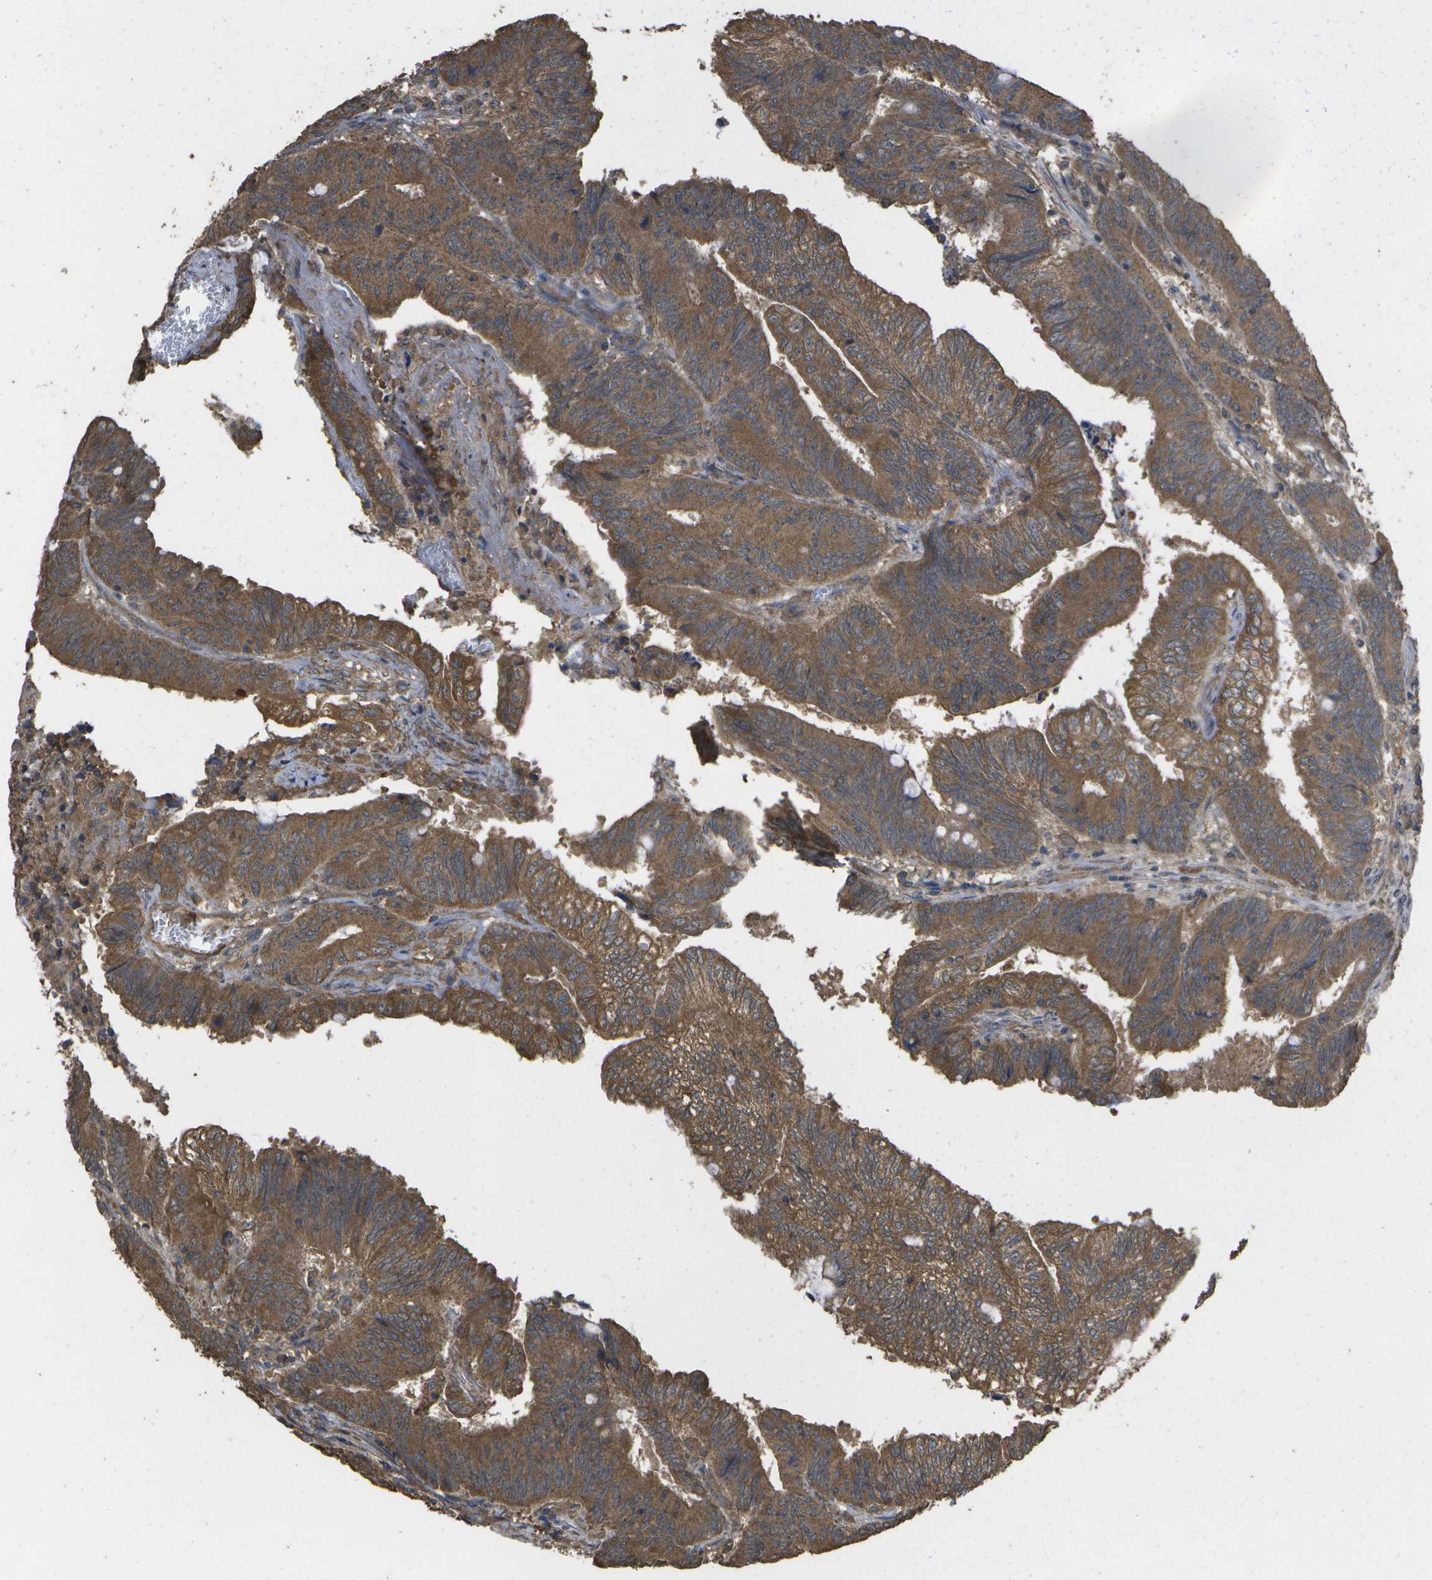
{"staining": {"intensity": "strong", "quantity": ">75%", "location": "cytoplasmic/membranous"}, "tissue": "colorectal cancer", "cell_type": "Tumor cells", "image_type": "cancer", "snomed": [{"axis": "morphology", "description": "Adenocarcinoma, NOS"}, {"axis": "topography", "description": "Colon"}], "caption": "Immunohistochemical staining of colorectal cancer (adenocarcinoma) demonstrates strong cytoplasmic/membranous protein positivity in approximately >75% of tumor cells. Using DAB (3,3'-diaminobenzidine) (brown) and hematoxylin (blue) stains, captured at high magnification using brightfield microscopy.", "gene": "SACS", "patient": {"sex": "male", "age": 45}}